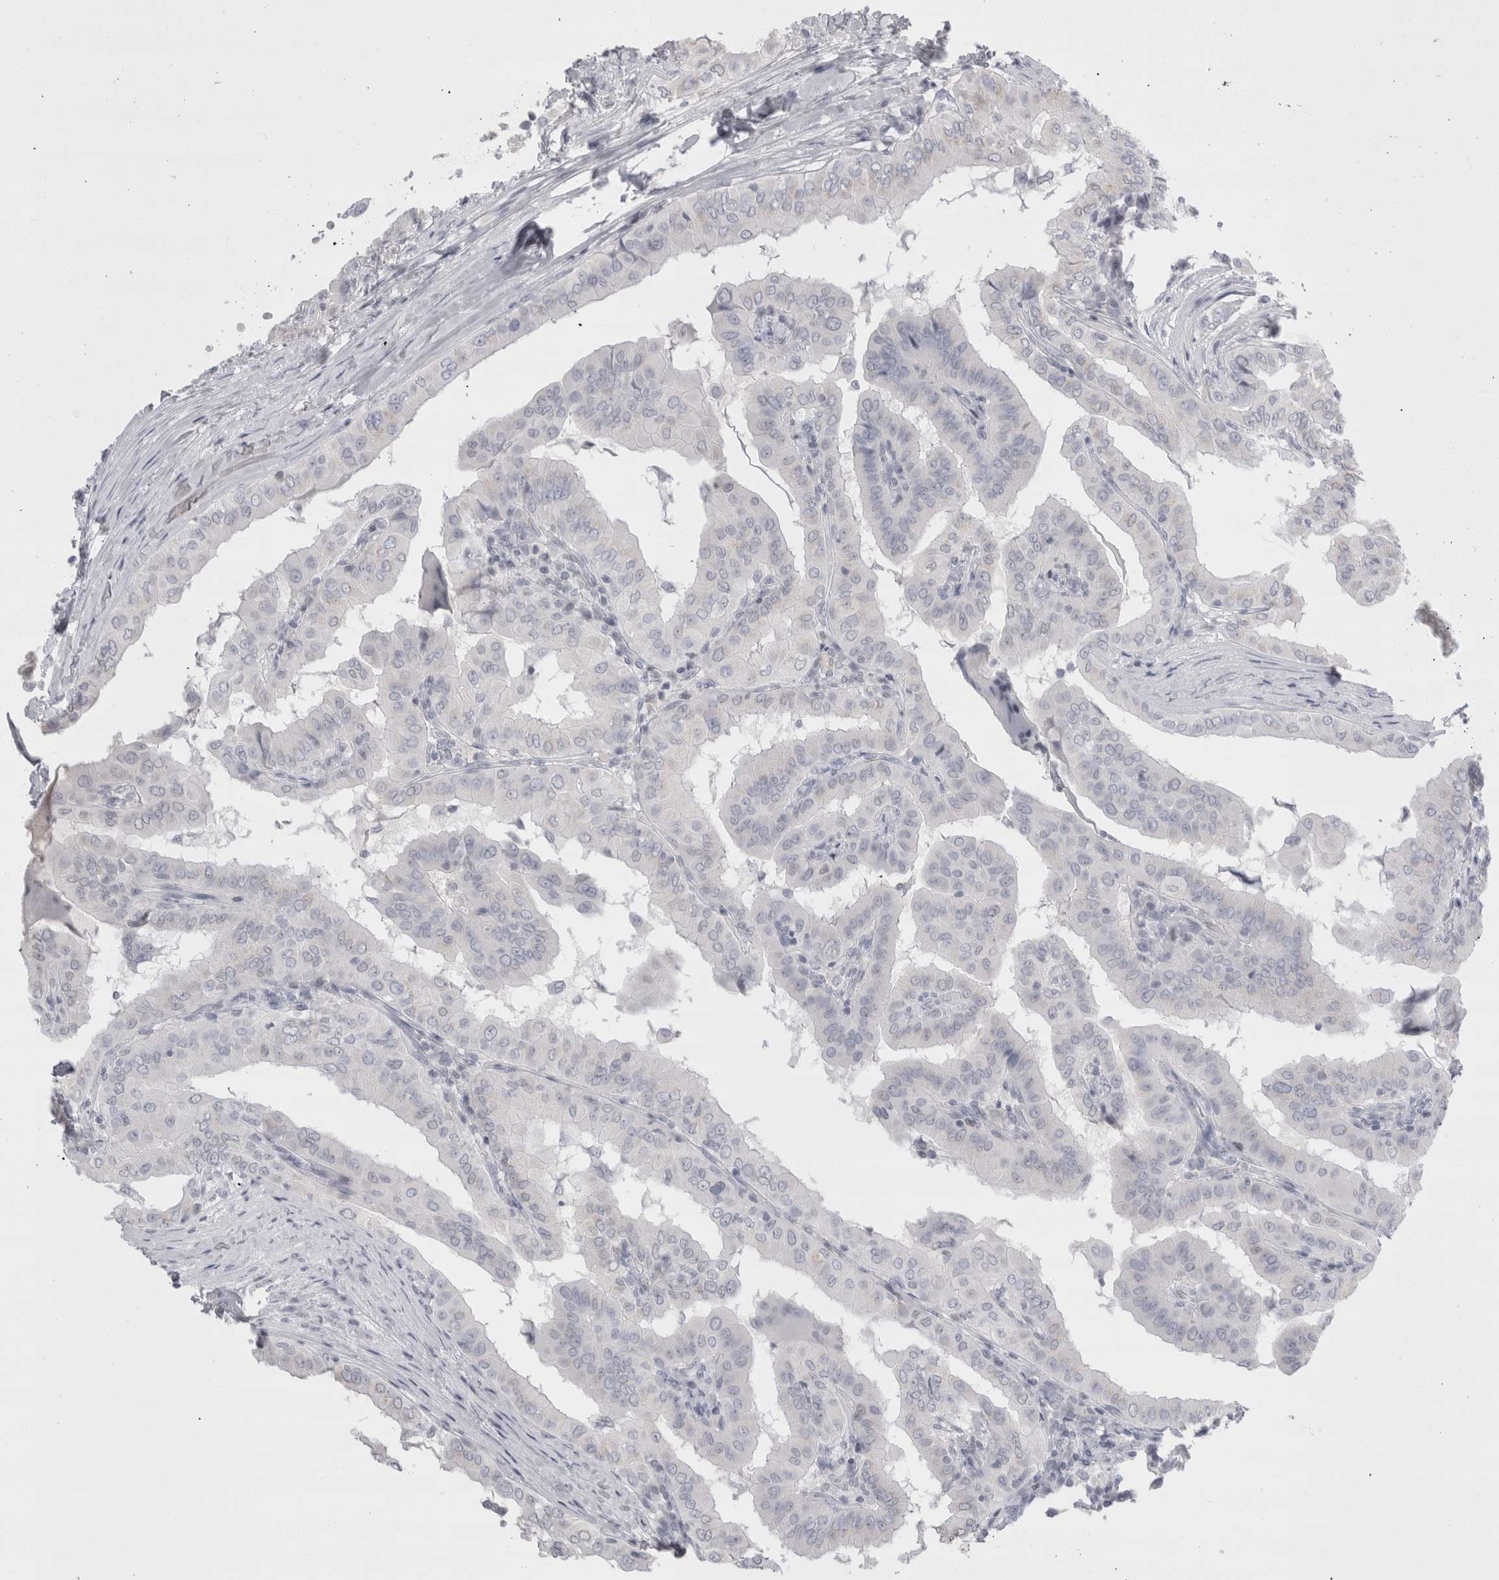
{"staining": {"intensity": "negative", "quantity": "none", "location": "none"}, "tissue": "thyroid cancer", "cell_type": "Tumor cells", "image_type": "cancer", "snomed": [{"axis": "morphology", "description": "Papillary adenocarcinoma, NOS"}, {"axis": "topography", "description": "Thyroid gland"}], "caption": "An IHC micrograph of thyroid cancer is shown. There is no staining in tumor cells of thyroid cancer.", "gene": "FNDC8", "patient": {"sex": "male", "age": 33}}